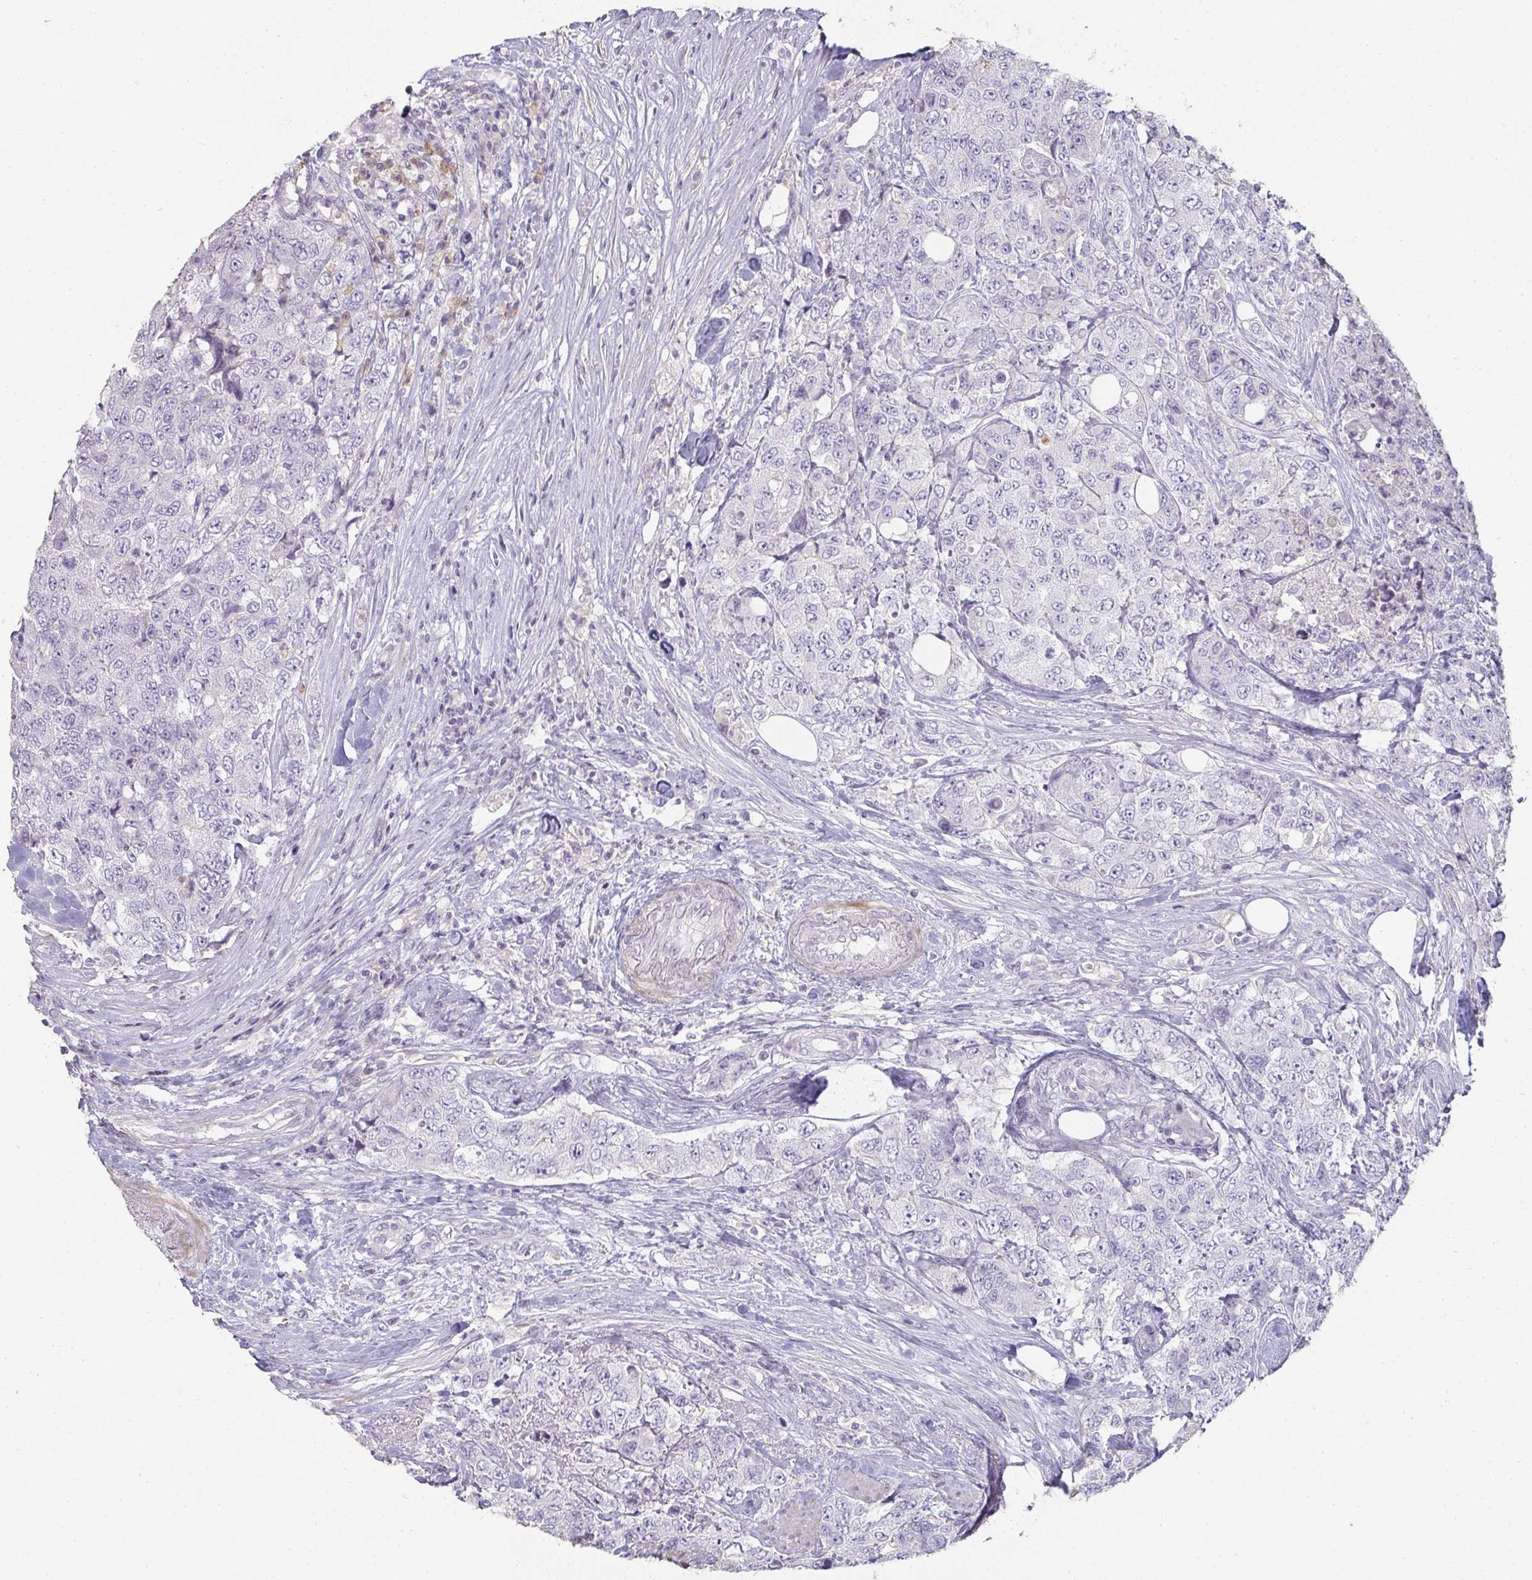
{"staining": {"intensity": "negative", "quantity": "none", "location": "none"}, "tissue": "urothelial cancer", "cell_type": "Tumor cells", "image_type": "cancer", "snomed": [{"axis": "morphology", "description": "Urothelial carcinoma, High grade"}, {"axis": "topography", "description": "Urinary bladder"}], "caption": "Protein analysis of high-grade urothelial carcinoma shows no significant positivity in tumor cells.", "gene": "A1CF", "patient": {"sex": "female", "age": 78}}